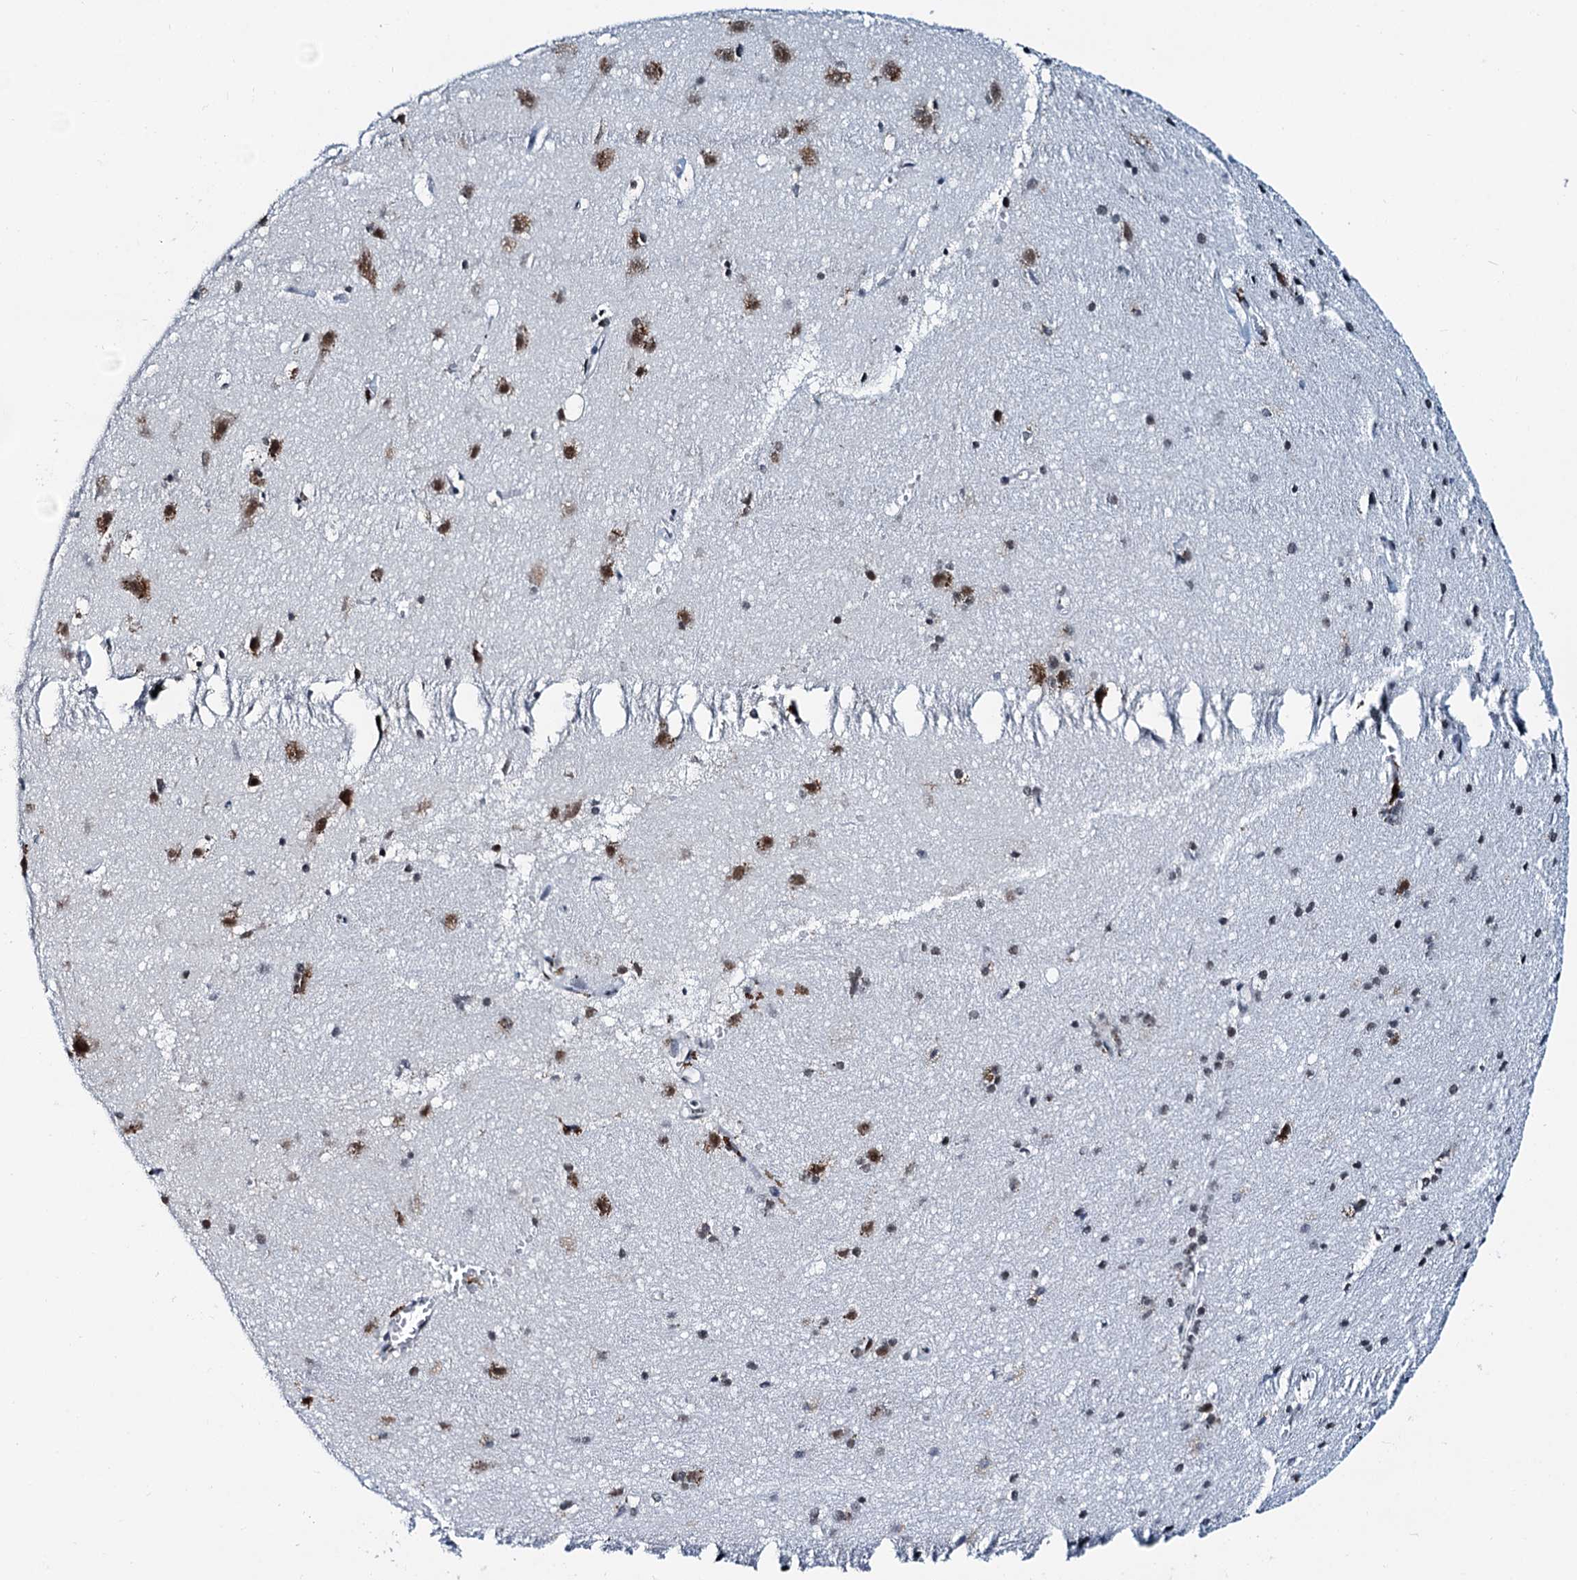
{"staining": {"intensity": "moderate", "quantity": "25%-75%", "location": "nuclear"}, "tissue": "cerebral cortex", "cell_type": "Endothelial cells", "image_type": "normal", "snomed": [{"axis": "morphology", "description": "Normal tissue, NOS"}, {"axis": "topography", "description": "Cerebral cortex"}], "caption": "Approximately 25%-75% of endothelial cells in unremarkable human cerebral cortex demonstrate moderate nuclear protein positivity as visualized by brown immunohistochemical staining.", "gene": "SNRPD1", "patient": {"sex": "male", "age": 54}}